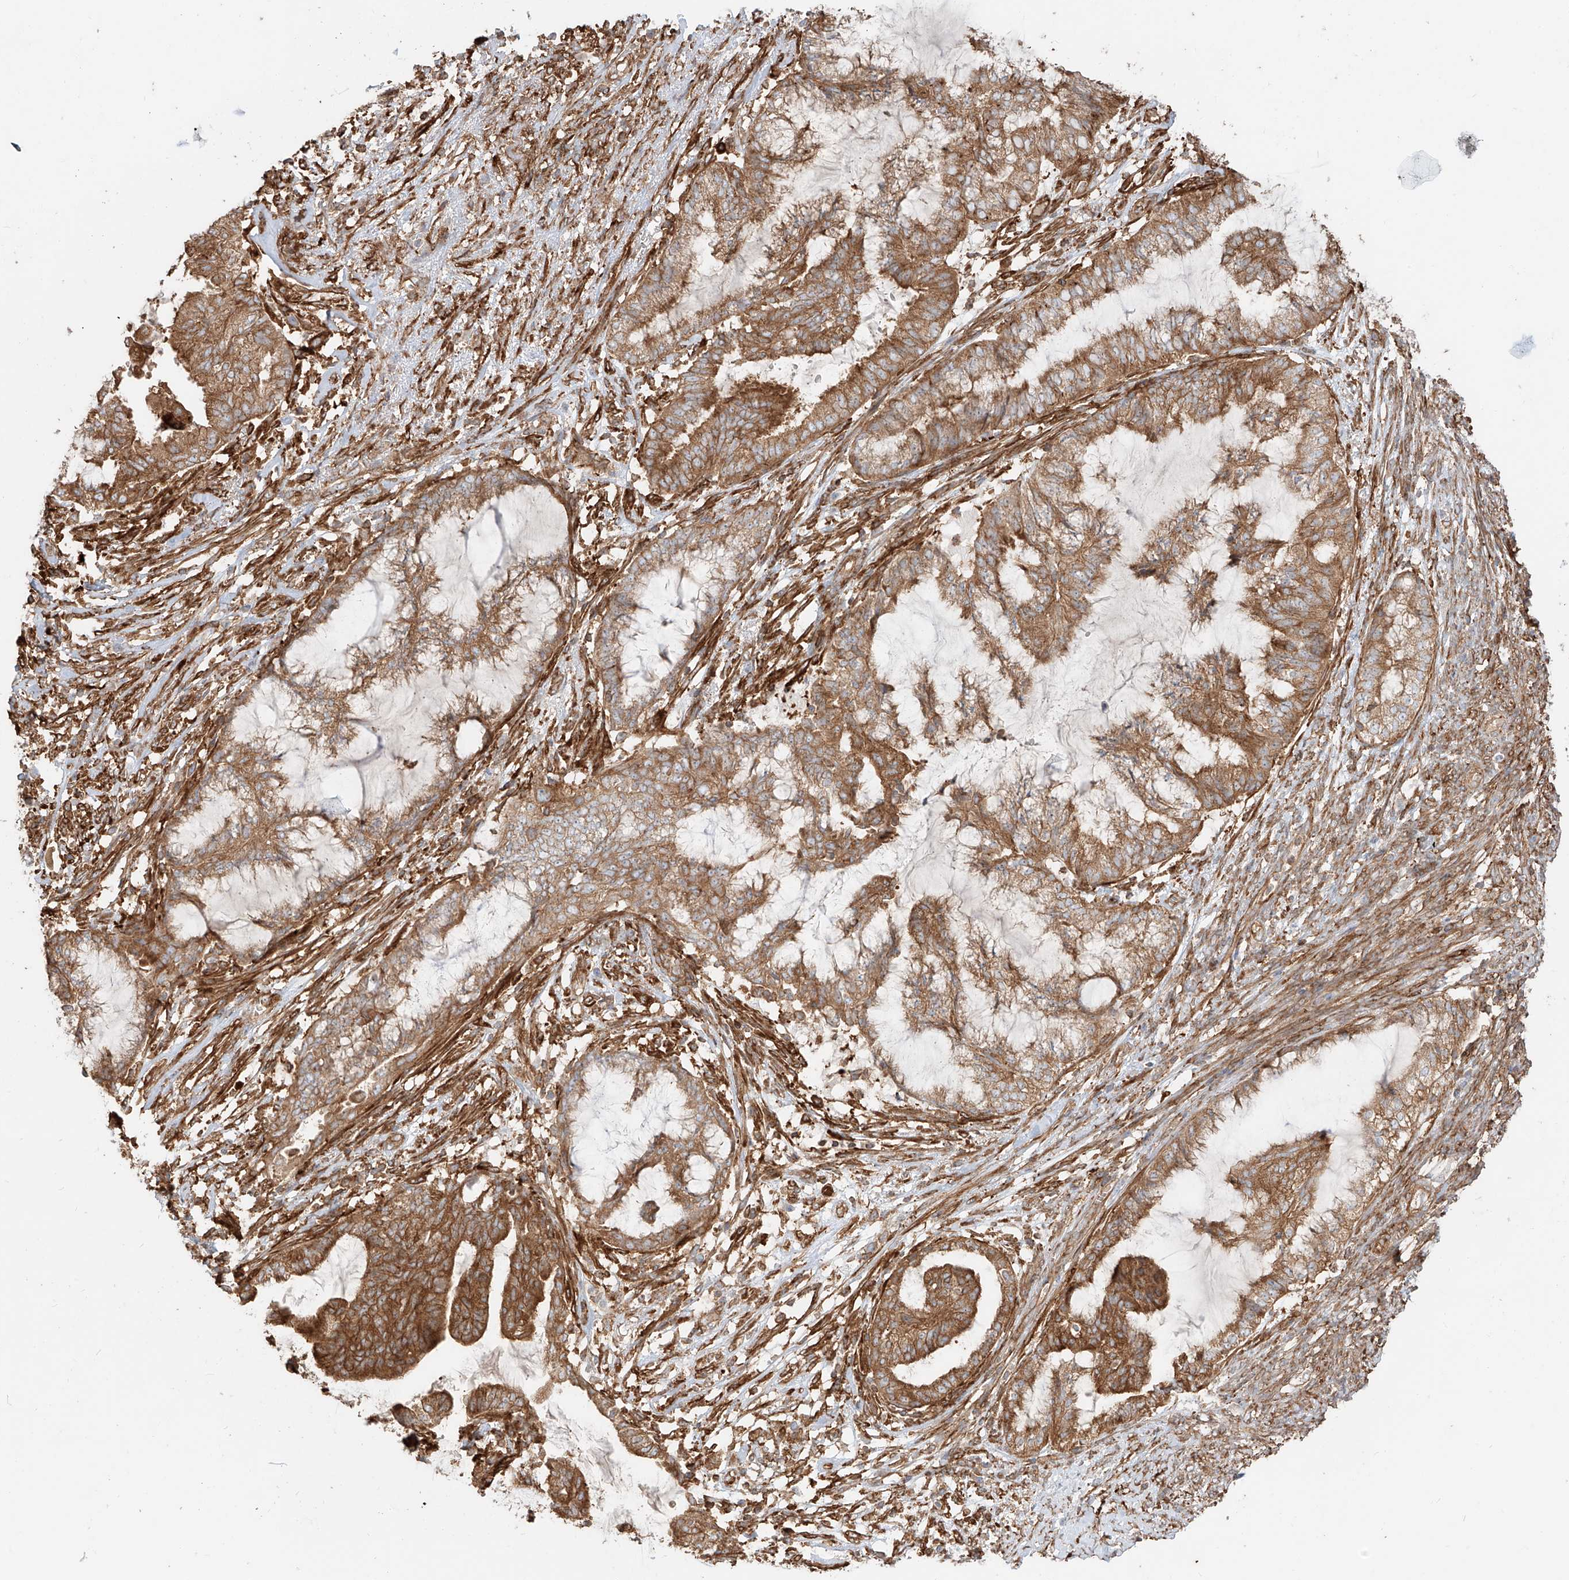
{"staining": {"intensity": "moderate", "quantity": ">75%", "location": "cytoplasmic/membranous"}, "tissue": "endometrial cancer", "cell_type": "Tumor cells", "image_type": "cancer", "snomed": [{"axis": "morphology", "description": "Adenocarcinoma, NOS"}, {"axis": "topography", "description": "Endometrium"}], "caption": "IHC micrograph of endometrial cancer stained for a protein (brown), which exhibits medium levels of moderate cytoplasmic/membranous positivity in about >75% of tumor cells.", "gene": "SNX9", "patient": {"sex": "female", "age": 86}}